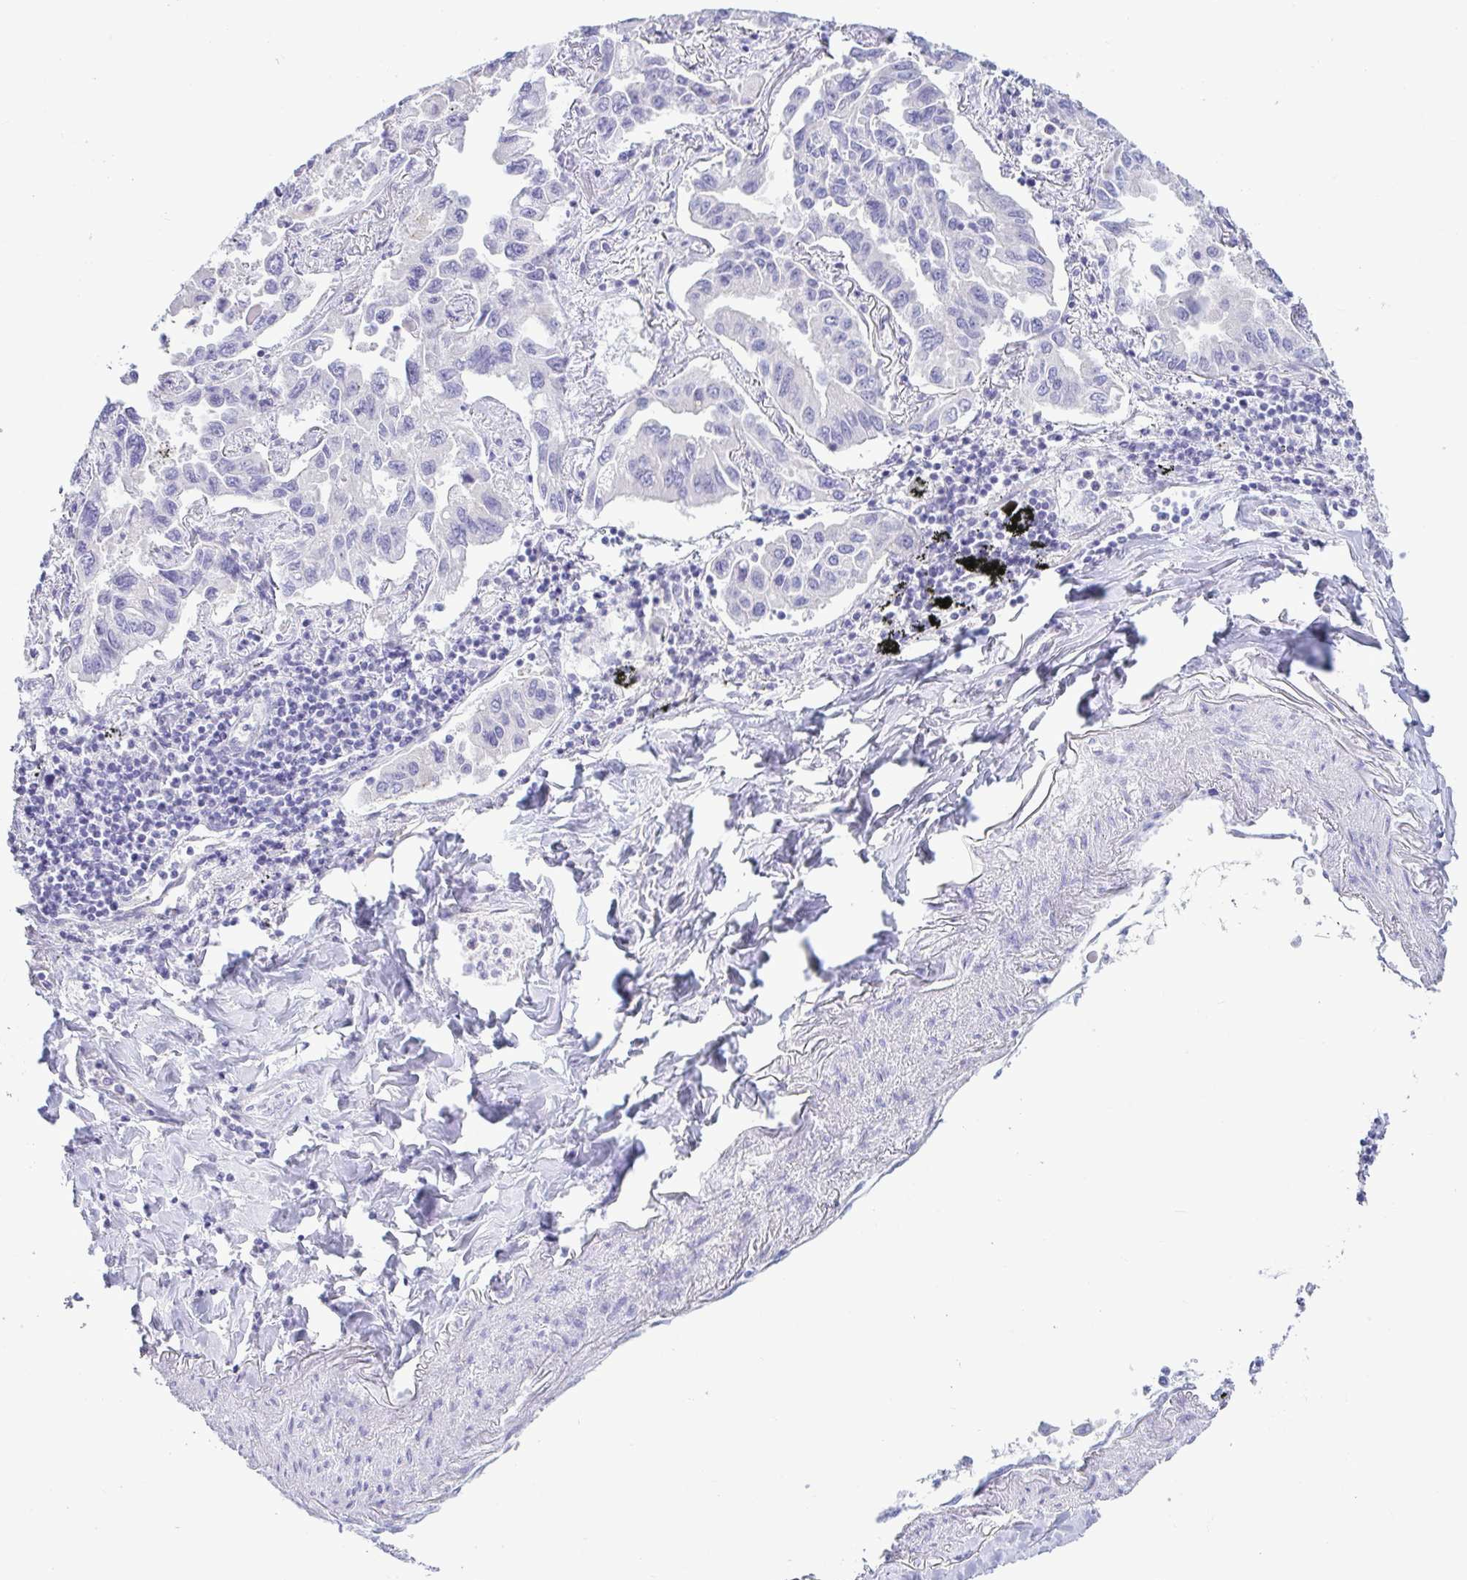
{"staining": {"intensity": "negative", "quantity": "none", "location": "none"}, "tissue": "lung cancer", "cell_type": "Tumor cells", "image_type": "cancer", "snomed": [{"axis": "morphology", "description": "Adenocarcinoma, NOS"}, {"axis": "topography", "description": "Lung"}], "caption": "Adenocarcinoma (lung) was stained to show a protein in brown. There is no significant positivity in tumor cells.", "gene": "TNNI2", "patient": {"sex": "male", "age": 64}}